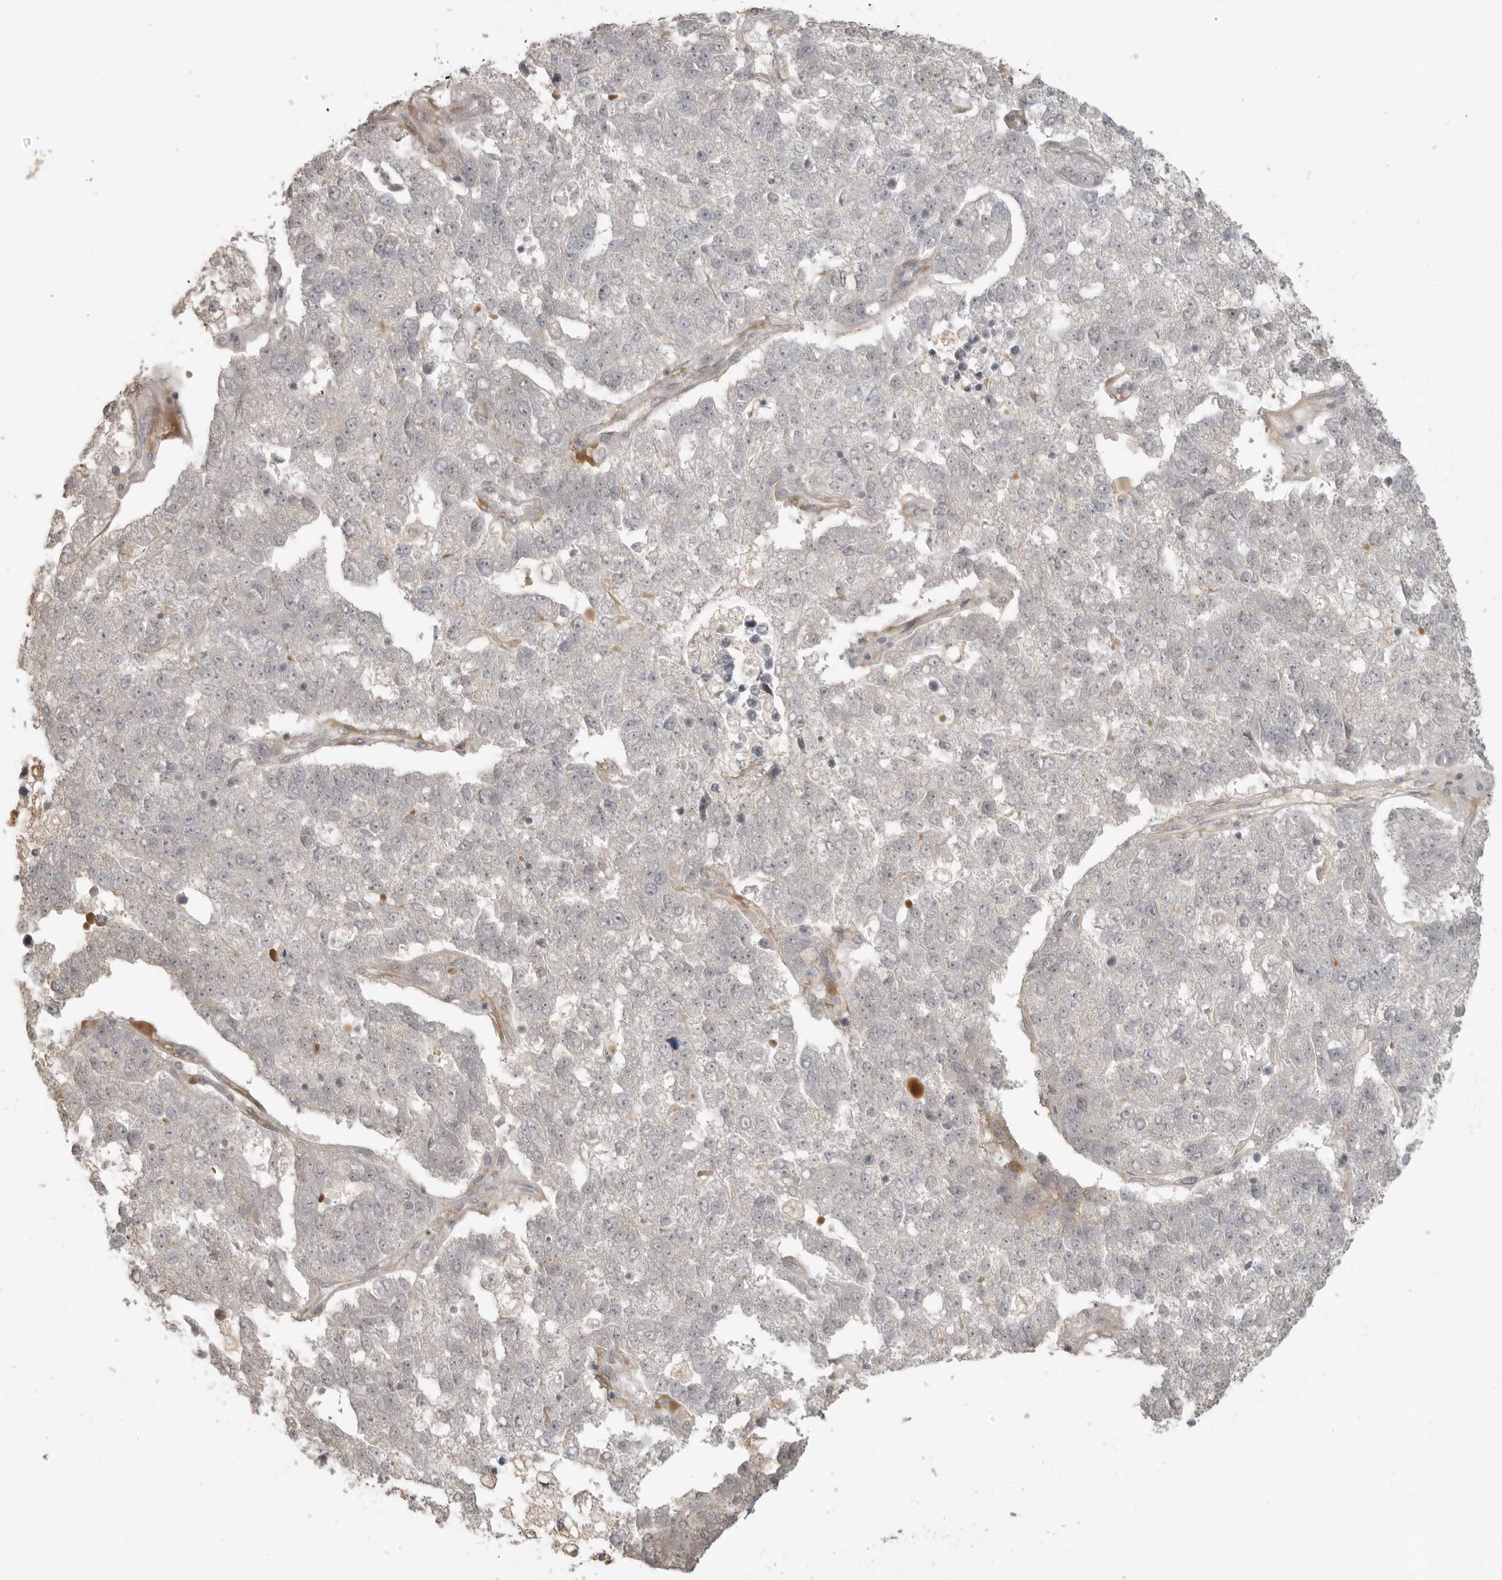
{"staining": {"intensity": "negative", "quantity": "none", "location": "none"}, "tissue": "pancreatic cancer", "cell_type": "Tumor cells", "image_type": "cancer", "snomed": [{"axis": "morphology", "description": "Adenocarcinoma, NOS"}, {"axis": "topography", "description": "Pancreas"}], "caption": "This is a photomicrograph of immunohistochemistry (IHC) staining of adenocarcinoma (pancreatic), which shows no positivity in tumor cells.", "gene": "SMG8", "patient": {"sex": "female", "age": 61}}